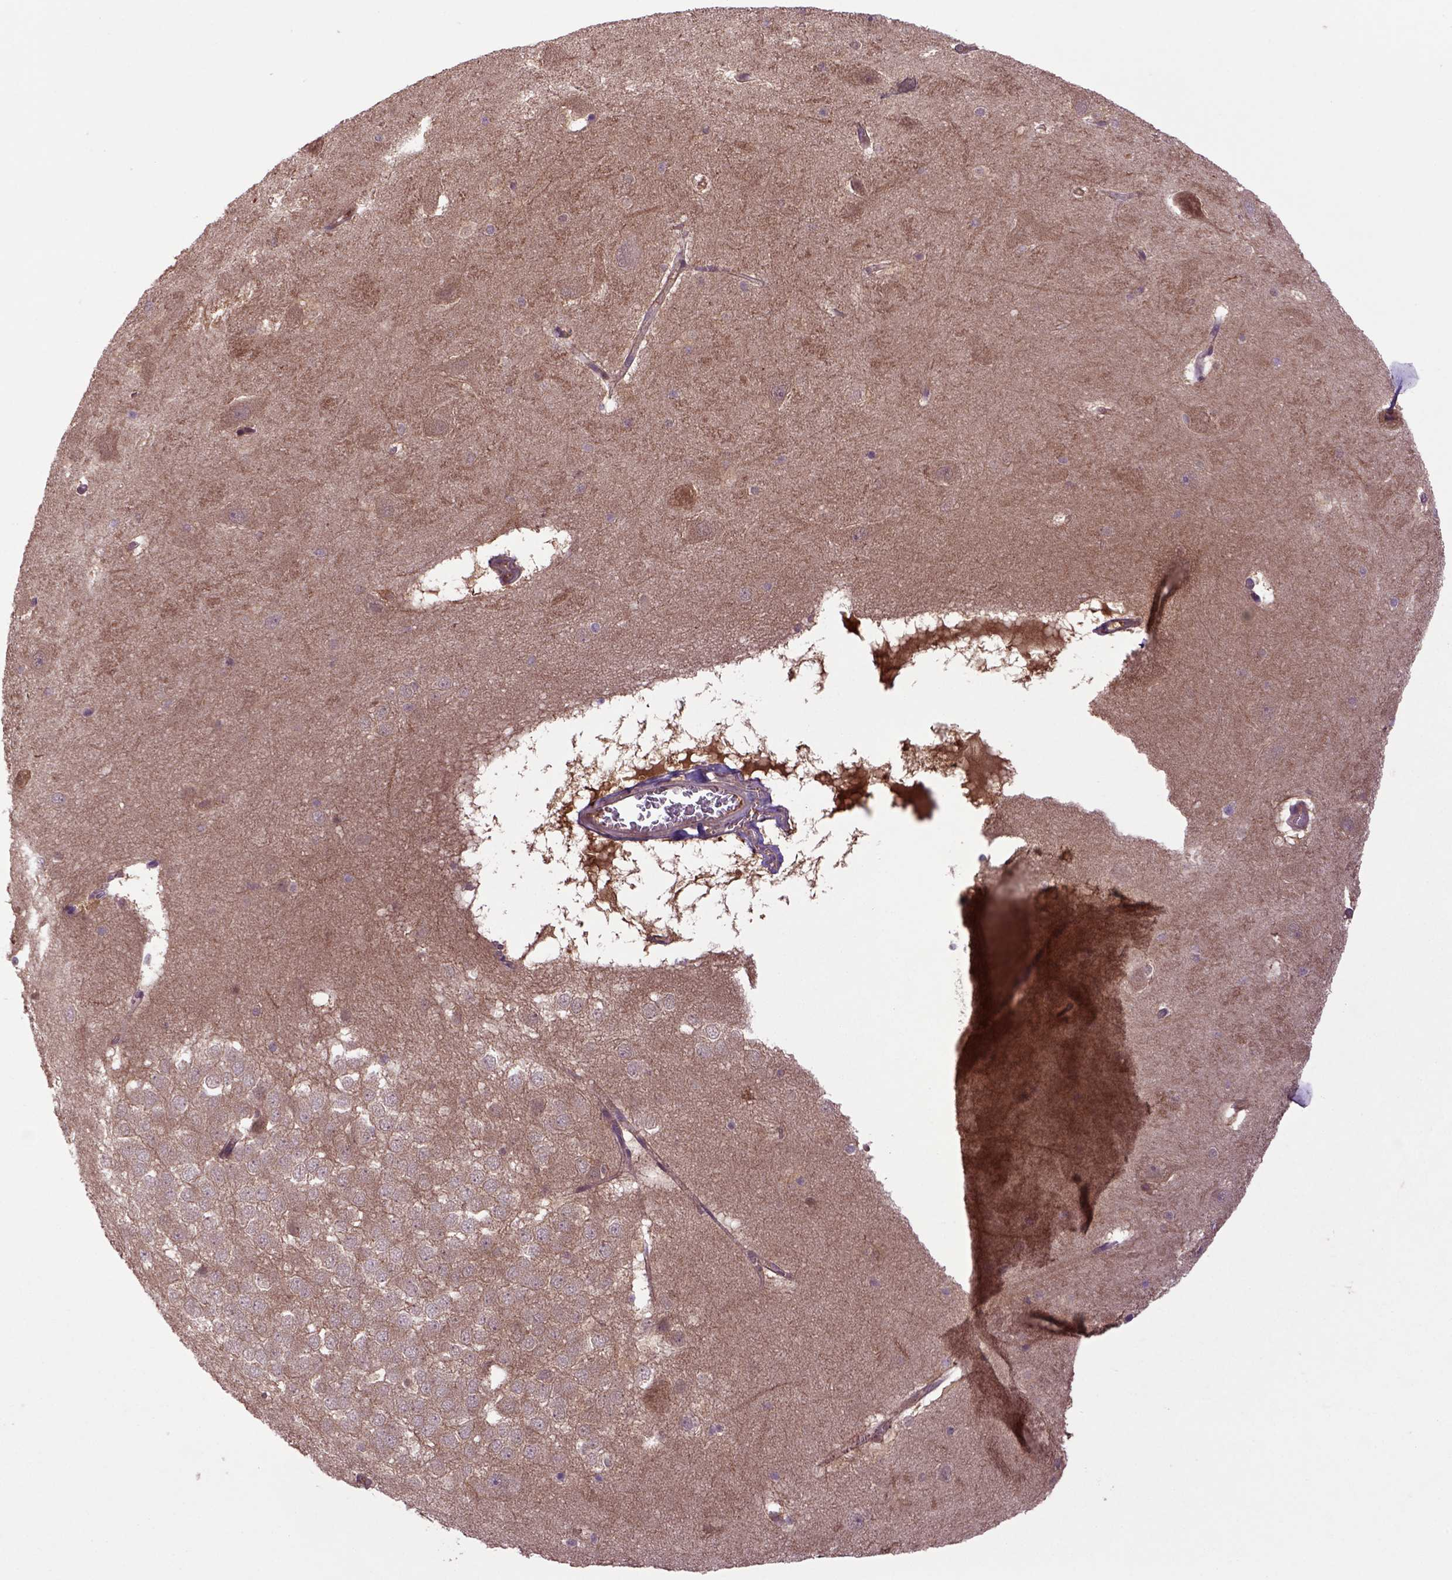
{"staining": {"intensity": "negative", "quantity": "none", "location": "none"}, "tissue": "hippocampus", "cell_type": "Glial cells", "image_type": "normal", "snomed": [{"axis": "morphology", "description": "Normal tissue, NOS"}, {"axis": "topography", "description": "Hippocampus"}], "caption": "DAB immunohistochemical staining of benign human hippocampus demonstrates no significant positivity in glial cells. (Stains: DAB (3,3'-diaminobenzidine) immunohistochemistry (IHC) with hematoxylin counter stain, Microscopy: brightfield microscopy at high magnification).", "gene": "HSPBP1", "patient": {"sex": "male", "age": 45}}